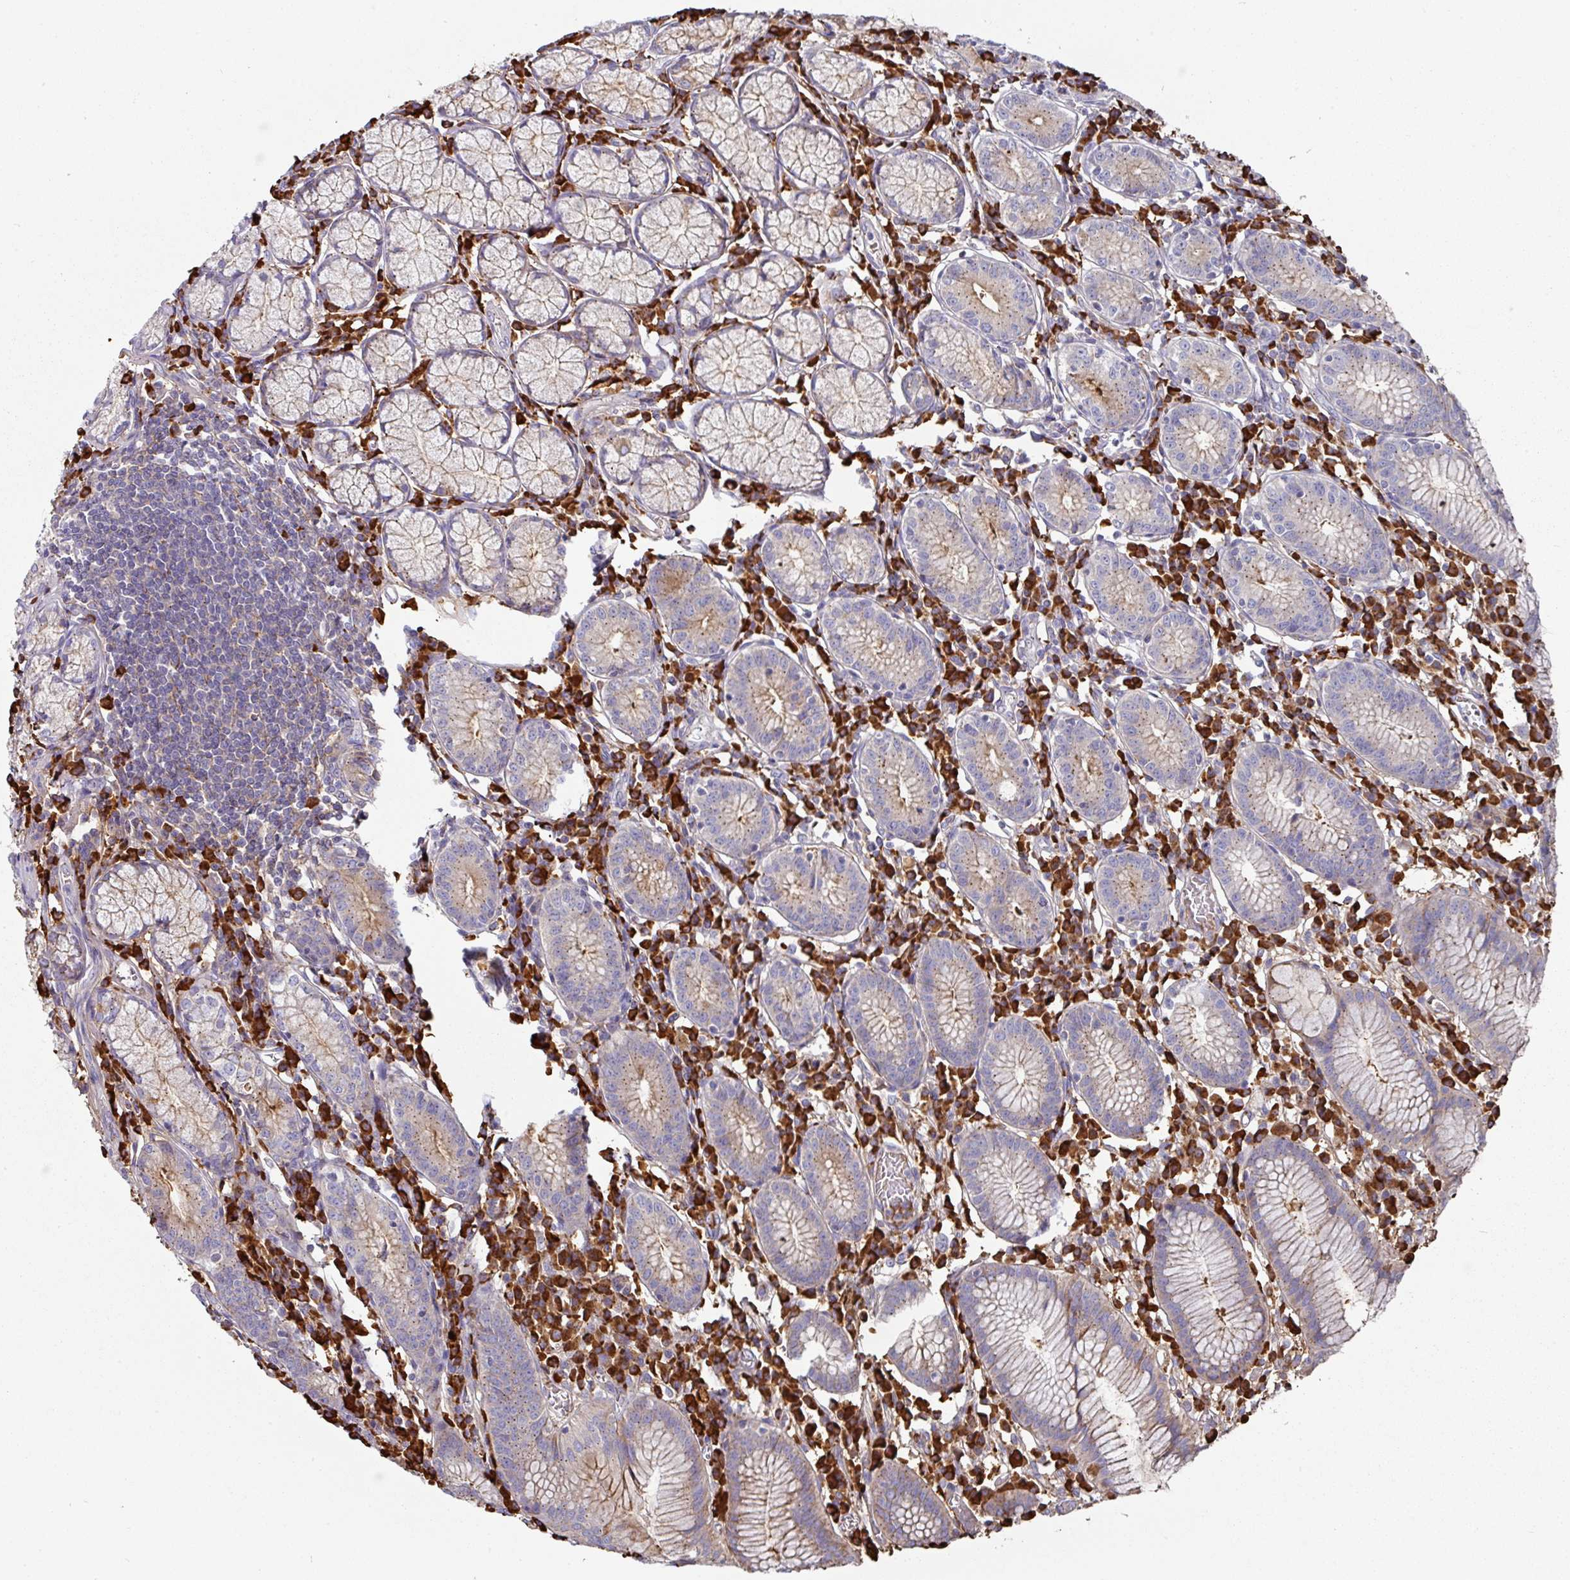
{"staining": {"intensity": "moderate", "quantity": "25%-75%", "location": "cytoplasmic/membranous"}, "tissue": "stomach", "cell_type": "Glandular cells", "image_type": "normal", "snomed": [{"axis": "morphology", "description": "Normal tissue, NOS"}, {"axis": "topography", "description": "Stomach"}], "caption": "The immunohistochemical stain shows moderate cytoplasmic/membranous staining in glandular cells of benign stomach.", "gene": "IL4R", "patient": {"sex": "male", "age": 55}}